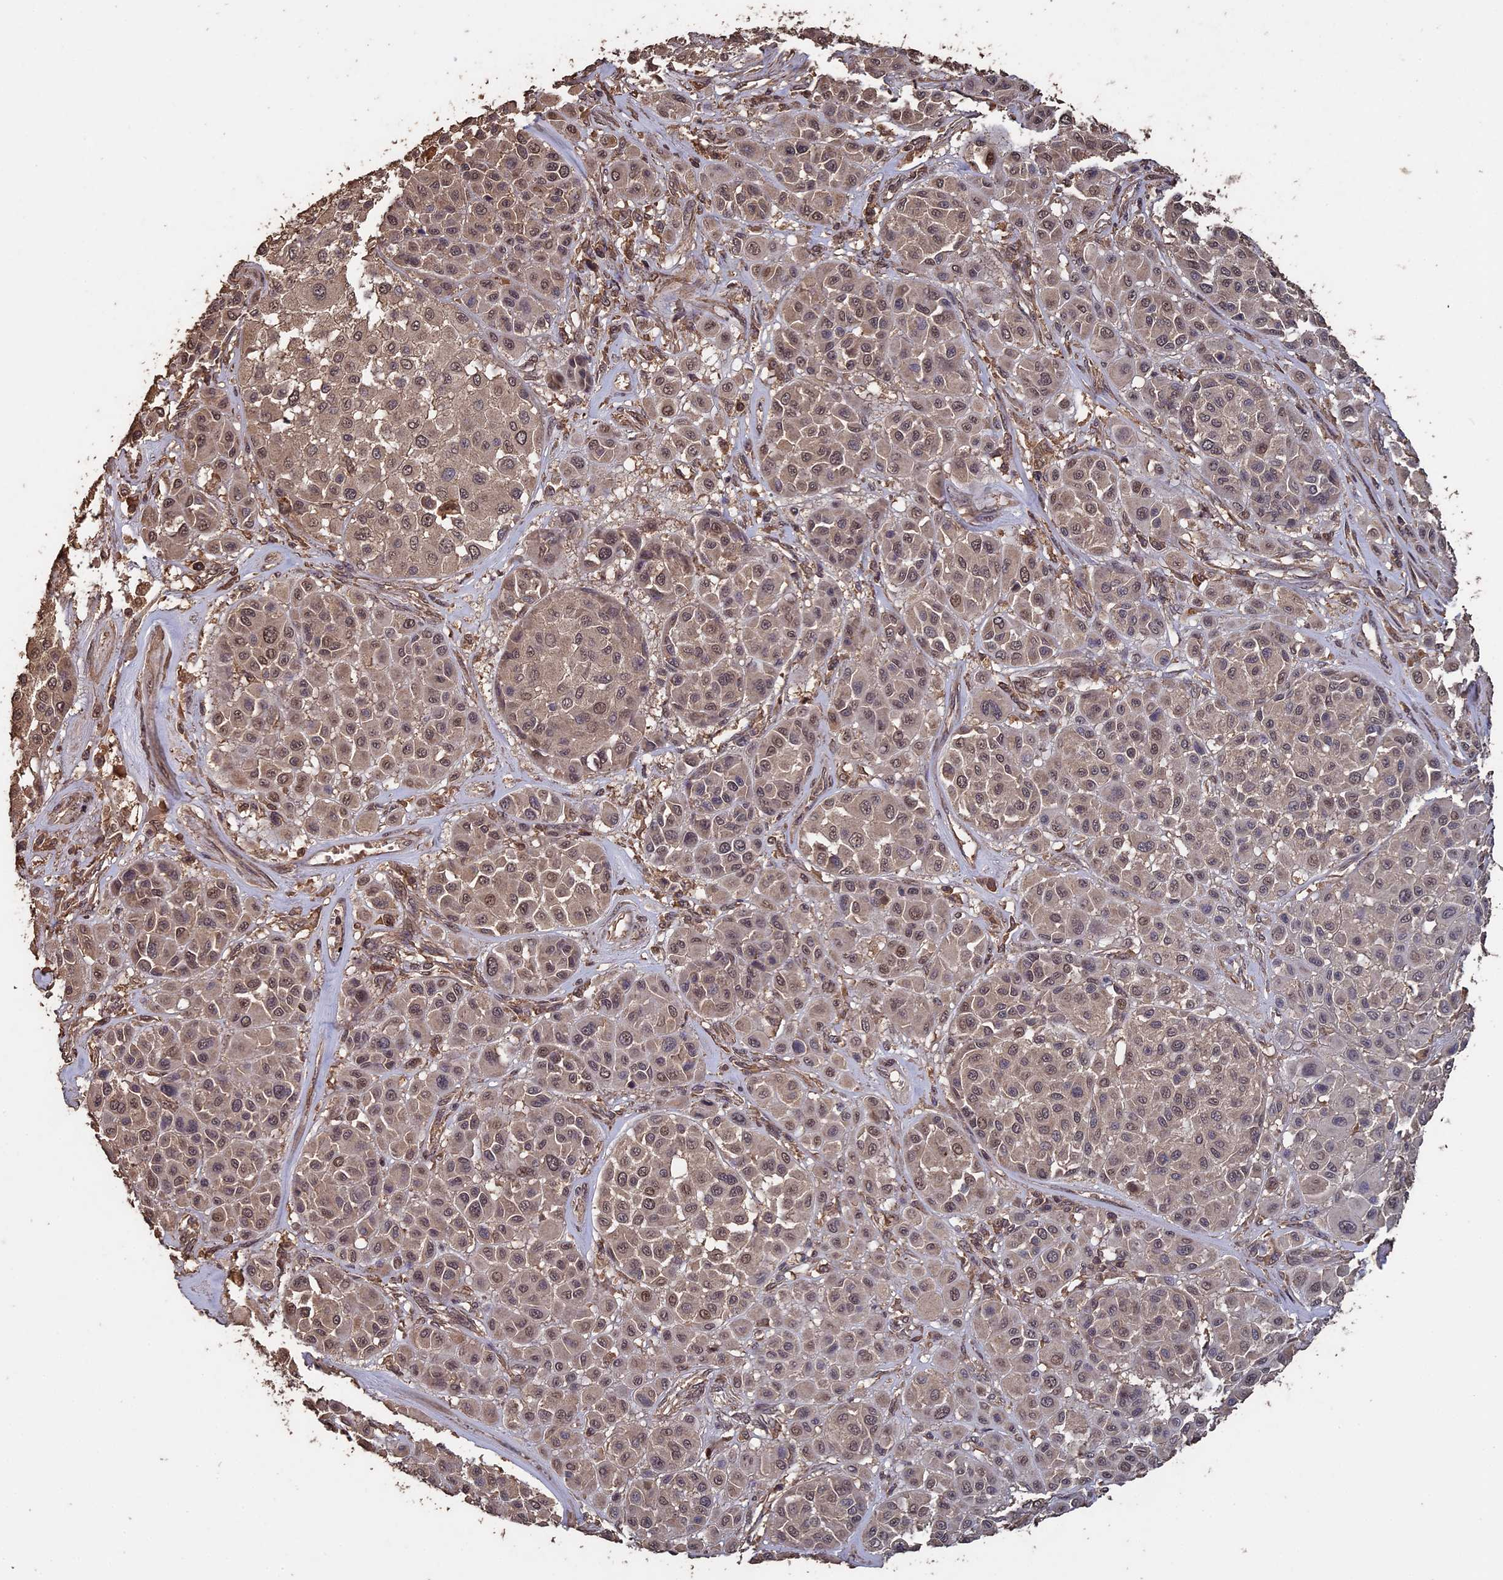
{"staining": {"intensity": "weak", "quantity": "25%-75%", "location": "nuclear"}, "tissue": "melanoma", "cell_type": "Tumor cells", "image_type": "cancer", "snomed": [{"axis": "morphology", "description": "Malignant melanoma, Metastatic site"}, {"axis": "topography", "description": "Soft tissue"}], "caption": "Human melanoma stained for a protein (brown) demonstrates weak nuclear positive staining in about 25%-75% of tumor cells.", "gene": "HUNK", "patient": {"sex": "male", "age": 41}}